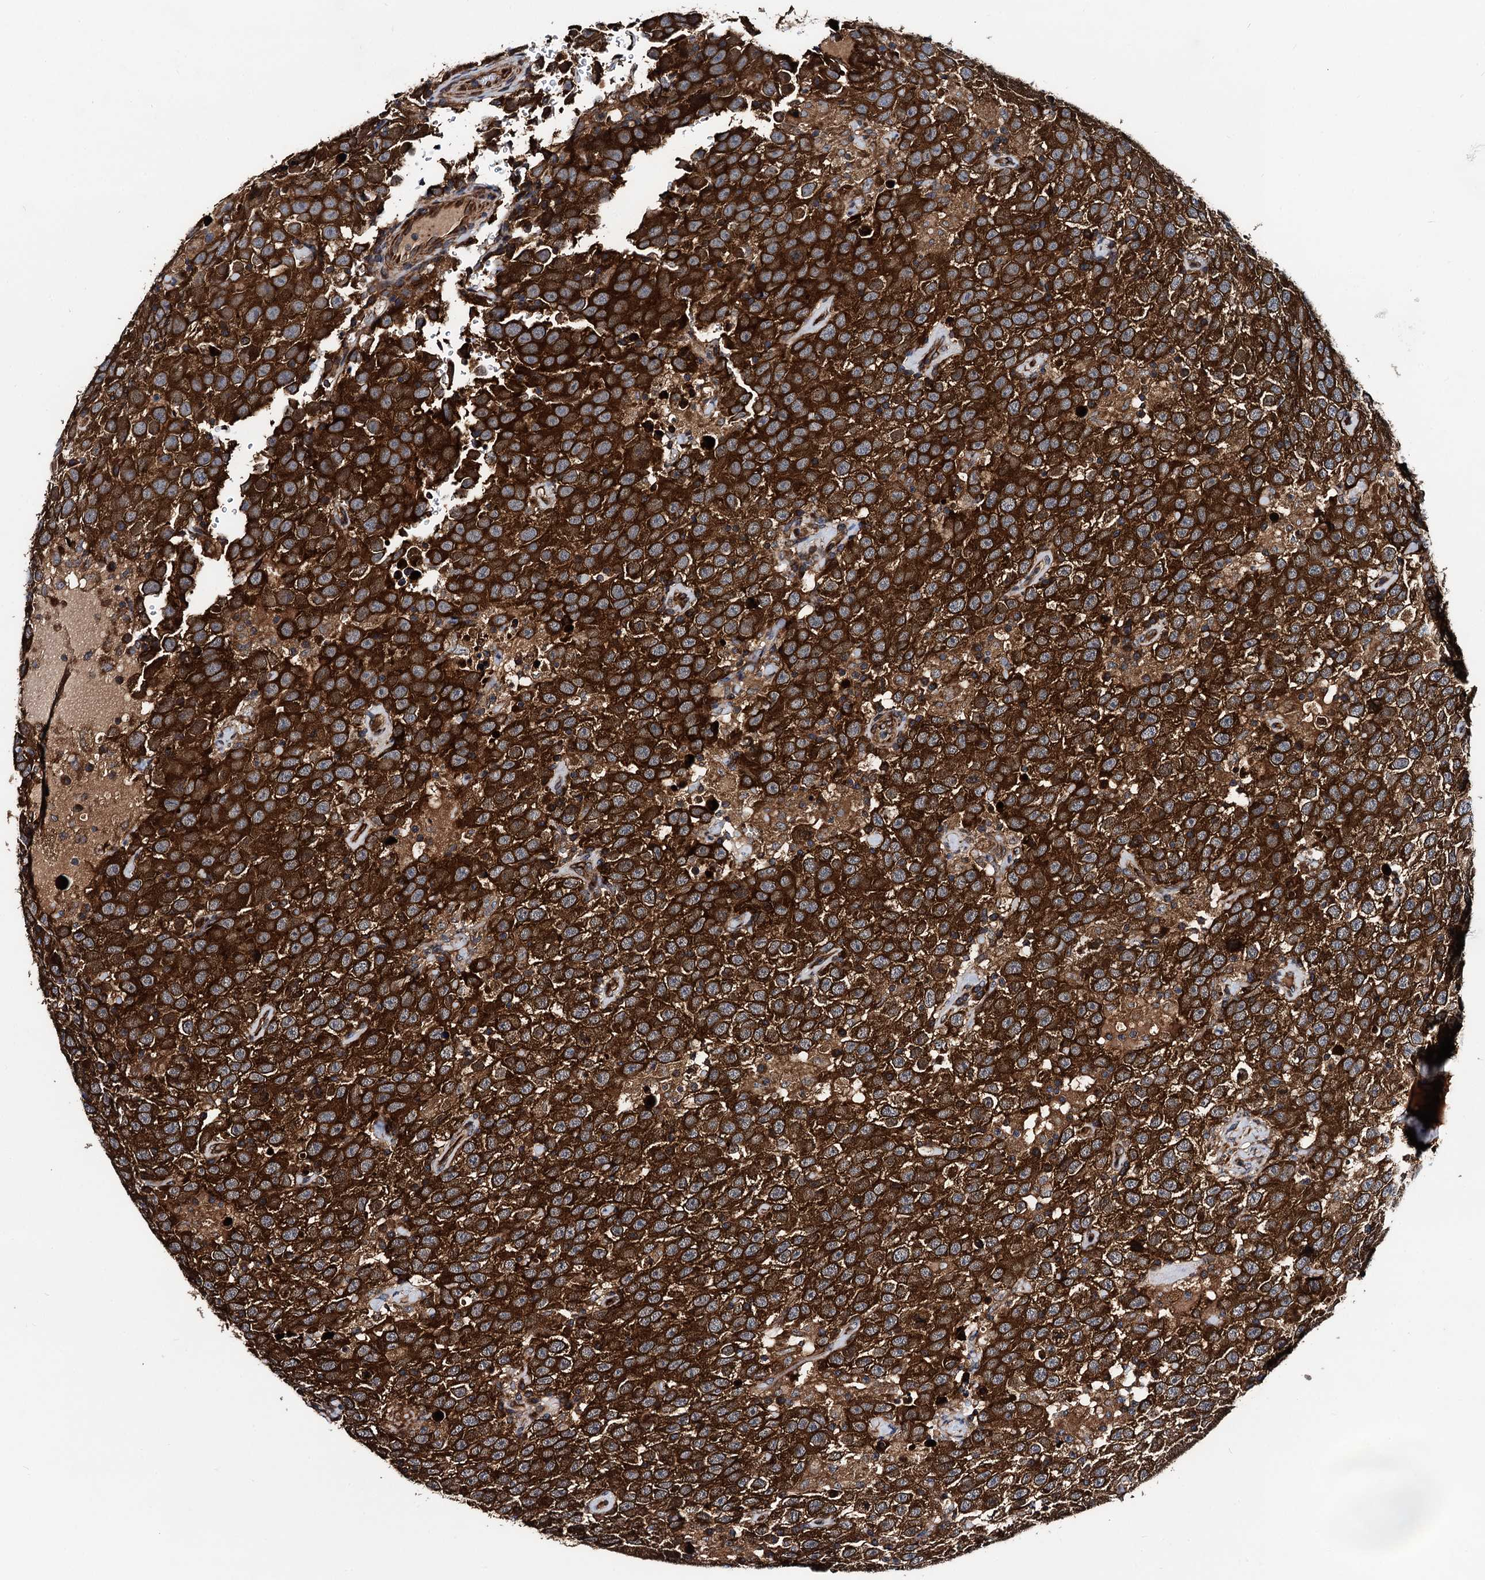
{"staining": {"intensity": "strong", "quantity": ">75%", "location": "cytoplasmic/membranous"}, "tissue": "testis cancer", "cell_type": "Tumor cells", "image_type": "cancer", "snomed": [{"axis": "morphology", "description": "Seminoma, NOS"}, {"axis": "topography", "description": "Testis"}], "caption": "Approximately >75% of tumor cells in human testis seminoma reveal strong cytoplasmic/membranous protein staining as visualized by brown immunohistochemical staining.", "gene": "NEK1", "patient": {"sex": "male", "age": 41}}